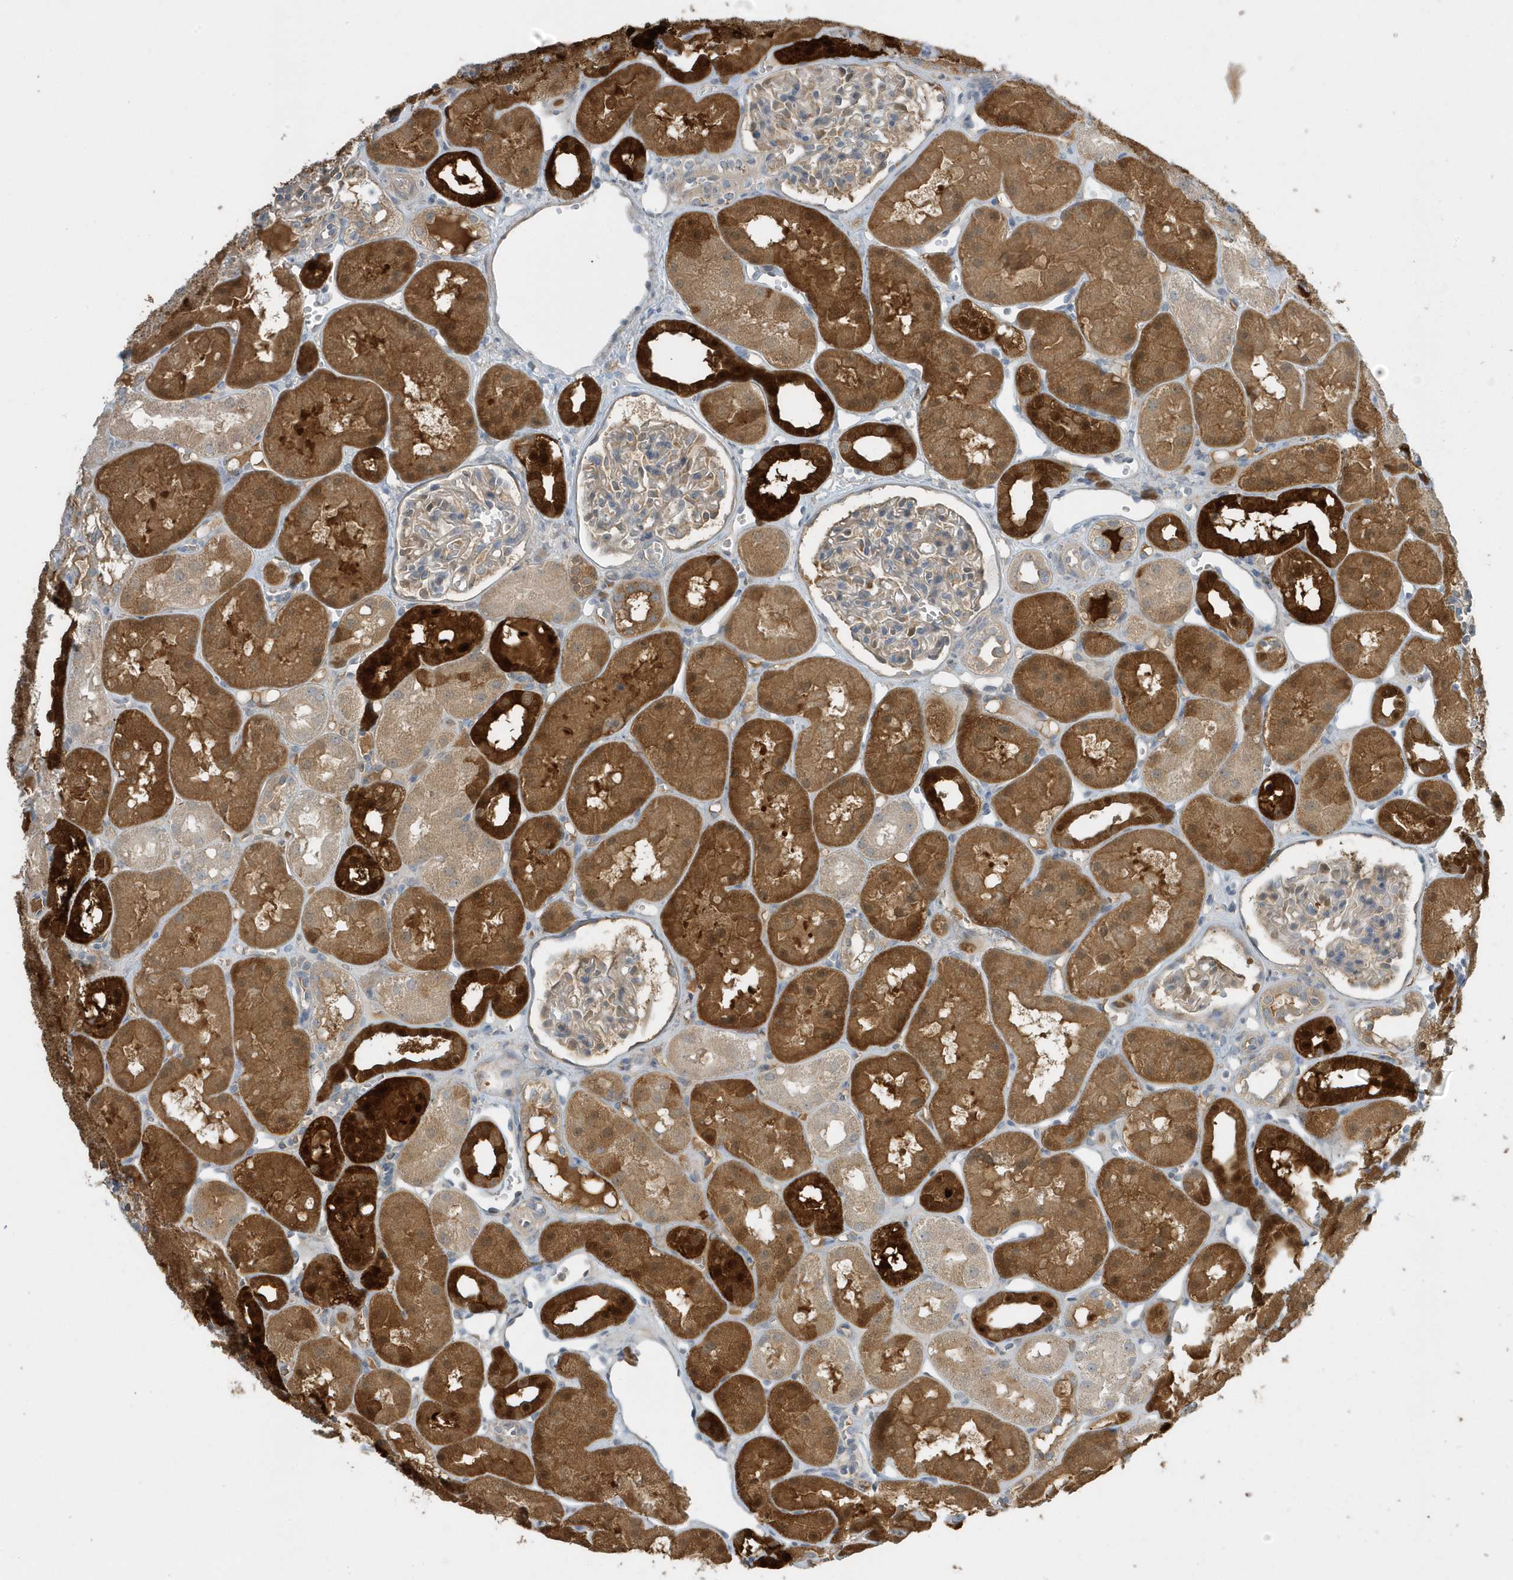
{"staining": {"intensity": "weak", "quantity": "<25%", "location": "cytoplasmic/membranous"}, "tissue": "kidney", "cell_type": "Cells in glomeruli", "image_type": "normal", "snomed": [{"axis": "morphology", "description": "Normal tissue, NOS"}, {"axis": "topography", "description": "Kidney"}], "caption": "A histopathology image of human kidney is negative for staining in cells in glomeruli. (Stains: DAB (3,3'-diaminobenzidine) immunohistochemistry with hematoxylin counter stain, Microscopy: brightfield microscopy at high magnification).", "gene": "USP53", "patient": {"sex": "male", "age": 16}}